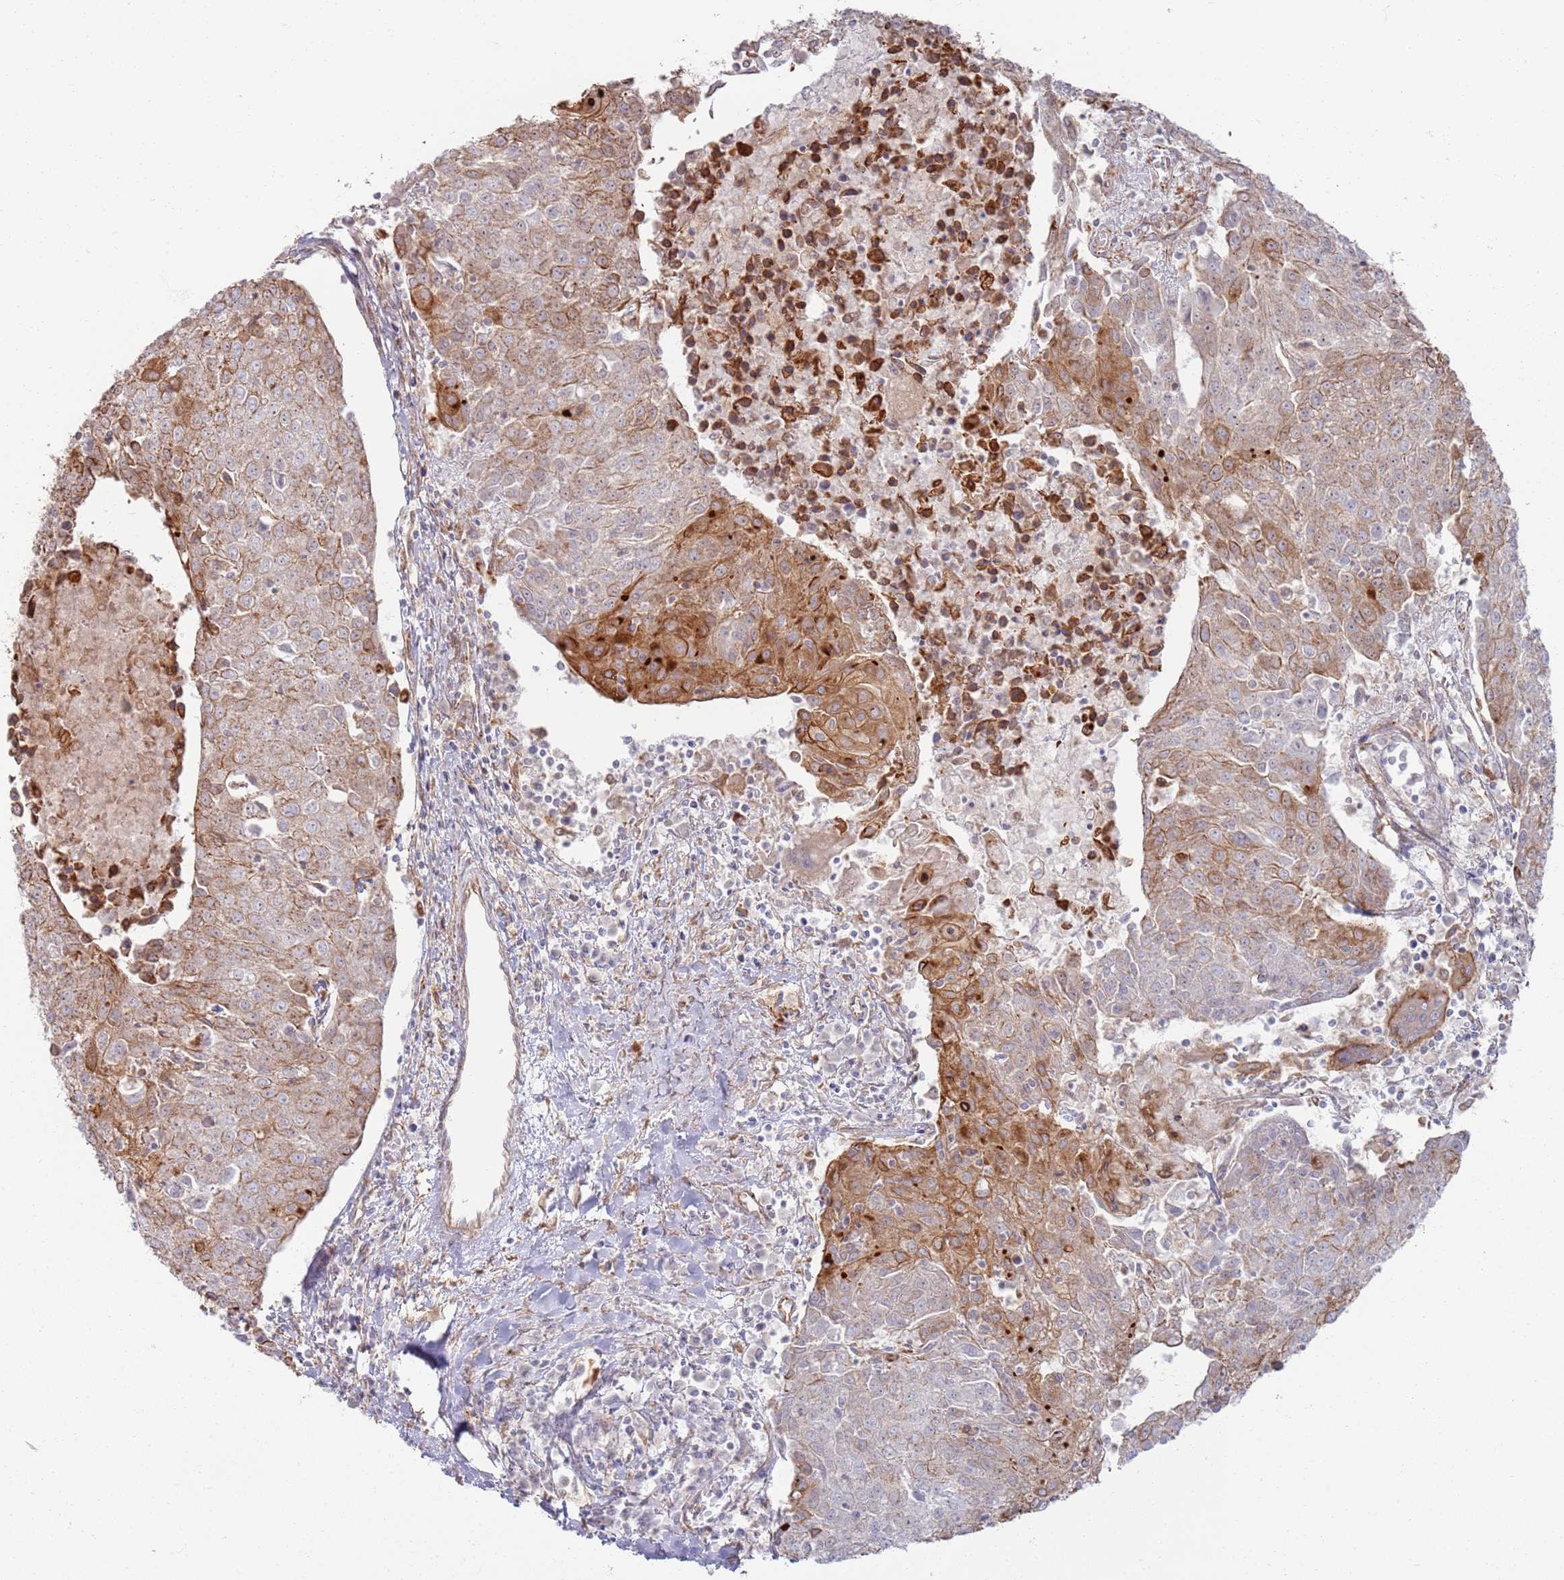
{"staining": {"intensity": "moderate", "quantity": "25%-75%", "location": "cytoplasmic/membranous"}, "tissue": "urothelial cancer", "cell_type": "Tumor cells", "image_type": "cancer", "snomed": [{"axis": "morphology", "description": "Urothelial carcinoma, High grade"}, {"axis": "topography", "description": "Urinary bladder"}], "caption": "Urothelial cancer was stained to show a protein in brown. There is medium levels of moderate cytoplasmic/membranous expression in approximately 25%-75% of tumor cells.", "gene": "PHF21A", "patient": {"sex": "female", "age": 85}}